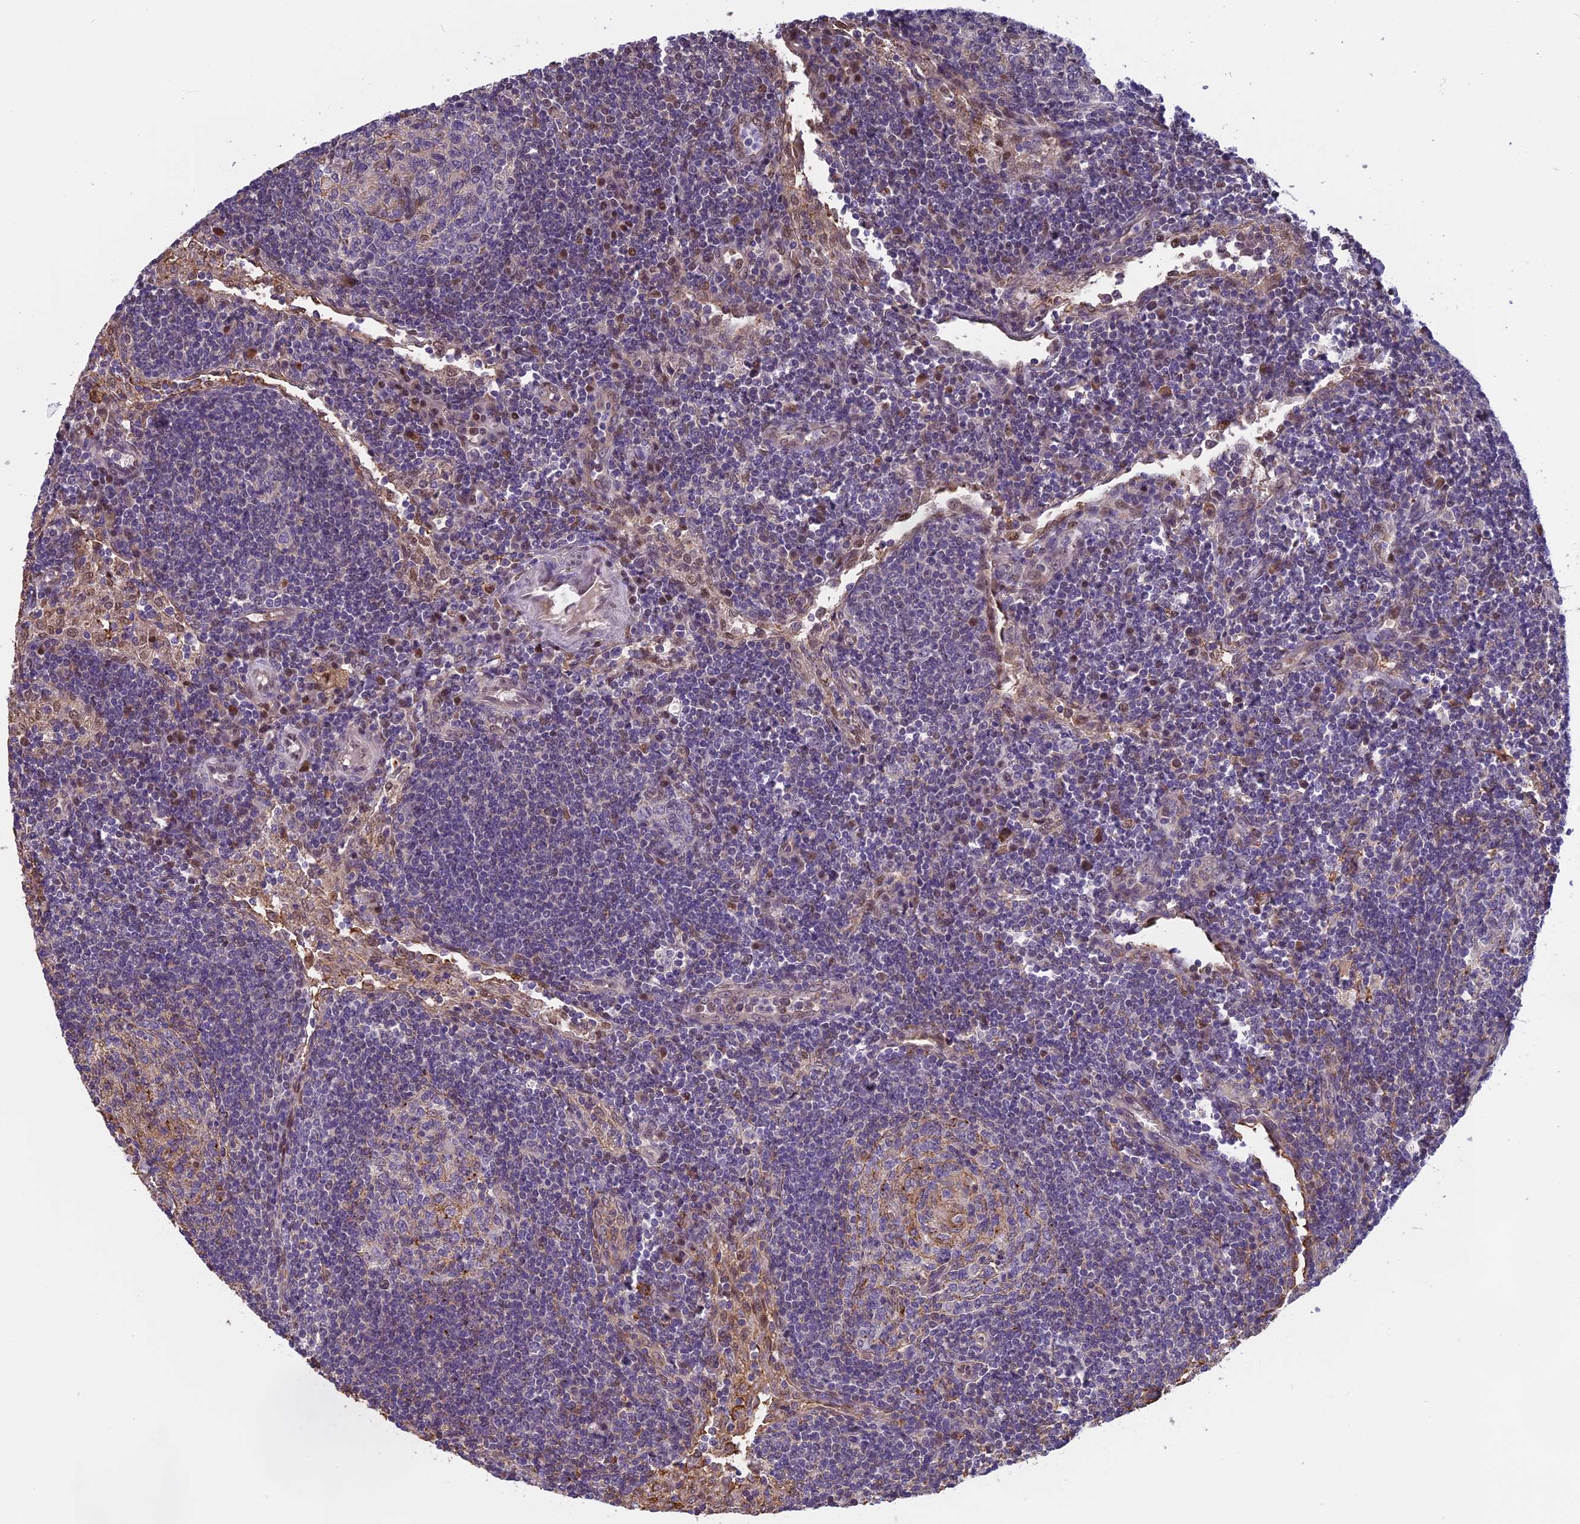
{"staining": {"intensity": "moderate", "quantity": "<25%", "location": "cytoplasmic/membranous"}, "tissue": "lymph node", "cell_type": "Germinal center cells", "image_type": "normal", "snomed": [{"axis": "morphology", "description": "Normal tissue, NOS"}, {"axis": "topography", "description": "Lymph node"}], "caption": "Moderate cytoplasmic/membranous positivity is present in about <25% of germinal center cells in unremarkable lymph node. The staining was performed using DAB to visualize the protein expression in brown, while the nuclei were stained in blue with hematoxylin (Magnification: 20x).", "gene": "TMEM255B", "patient": {"sex": "female", "age": 73}}